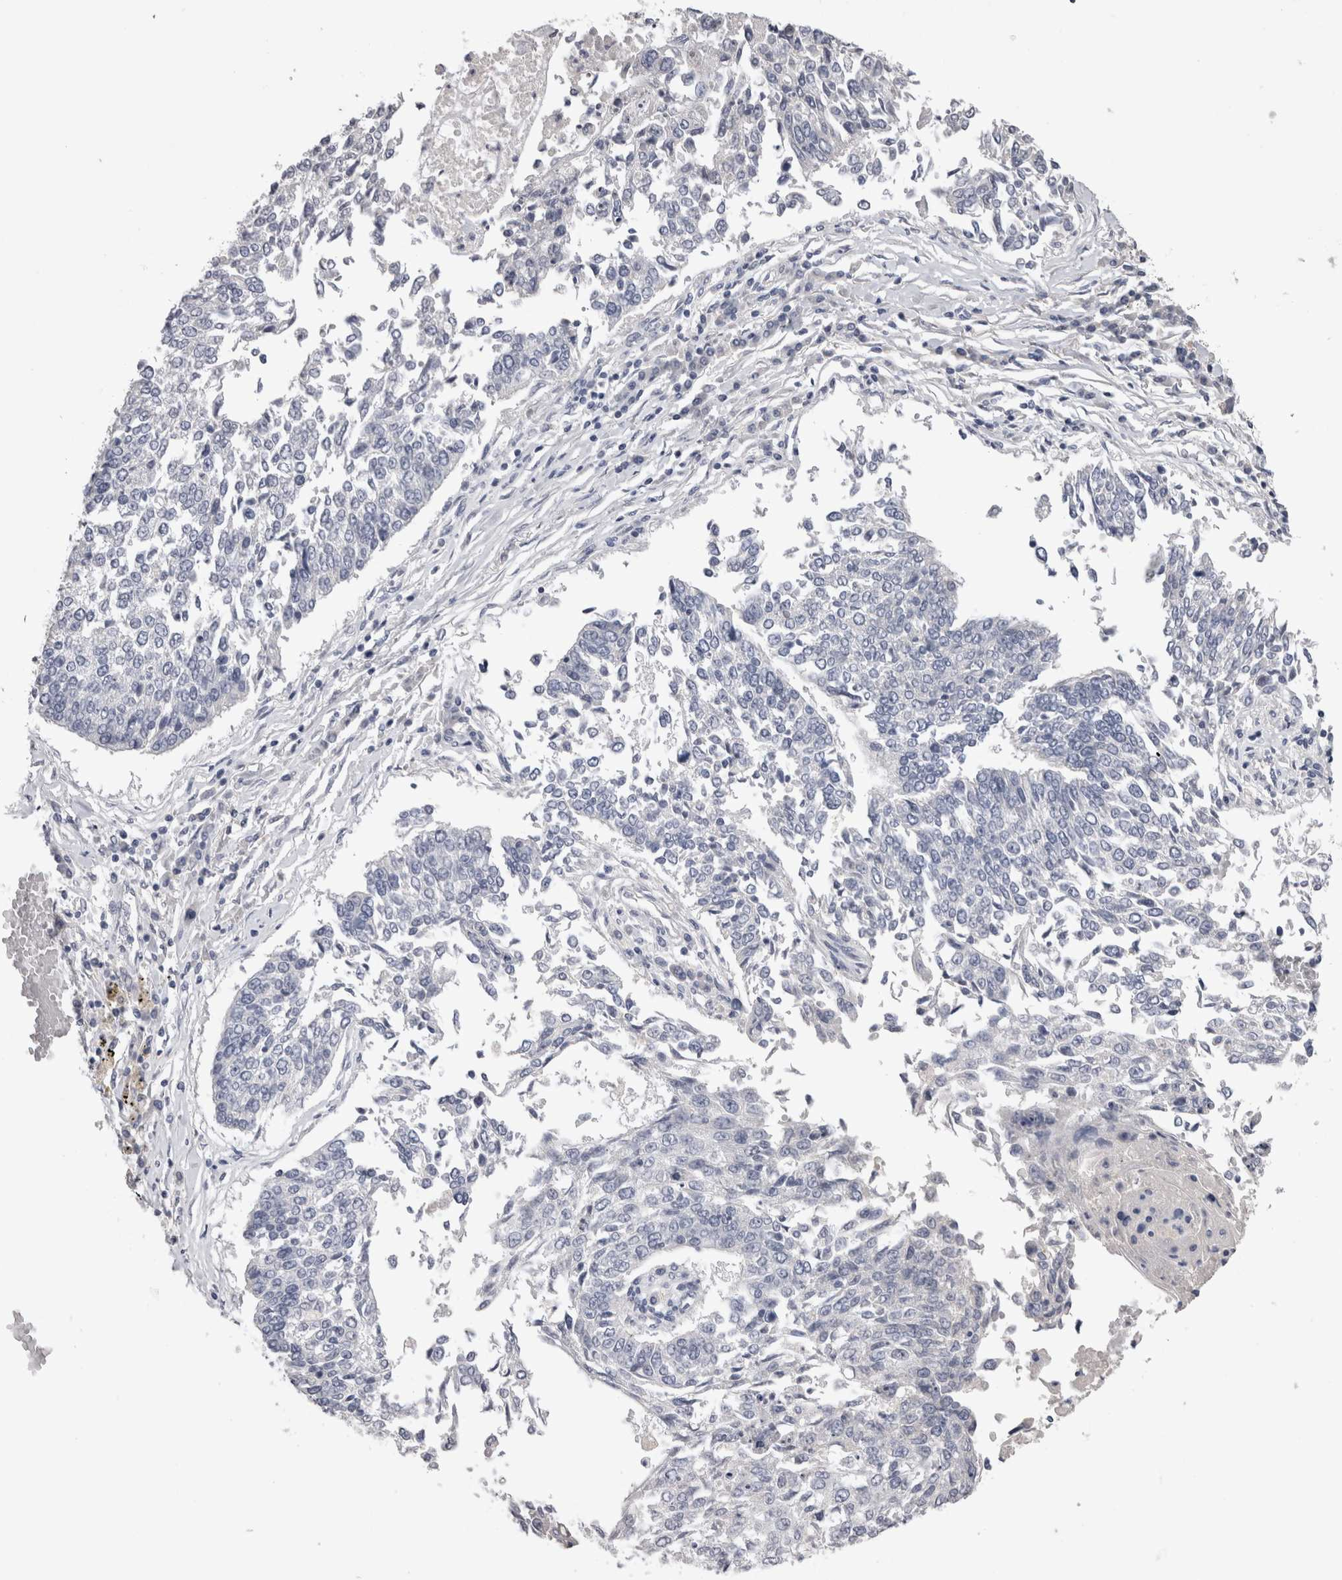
{"staining": {"intensity": "negative", "quantity": "none", "location": "none"}, "tissue": "lung cancer", "cell_type": "Tumor cells", "image_type": "cancer", "snomed": [{"axis": "morphology", "description": "Normal tissue, NOS"}, {"axis": "morphology", "description": "Squamous cell carcinoma, NOS"}, {"axis": "topography", "description": "Cartilage tissue"}, {"axis": "topography", "description": "Bronchus"}, {"axis": "topography", "description": "Lung"}, {"axis": "topography", "description": "Peripheral nerve tissue"}], "caption": "The micrograph reveals no staining of tumor cells in lung cancer (squamous cell carcinoma).", "gene": "ADAM2", "patient": {"sex": "female", "age": 49}}